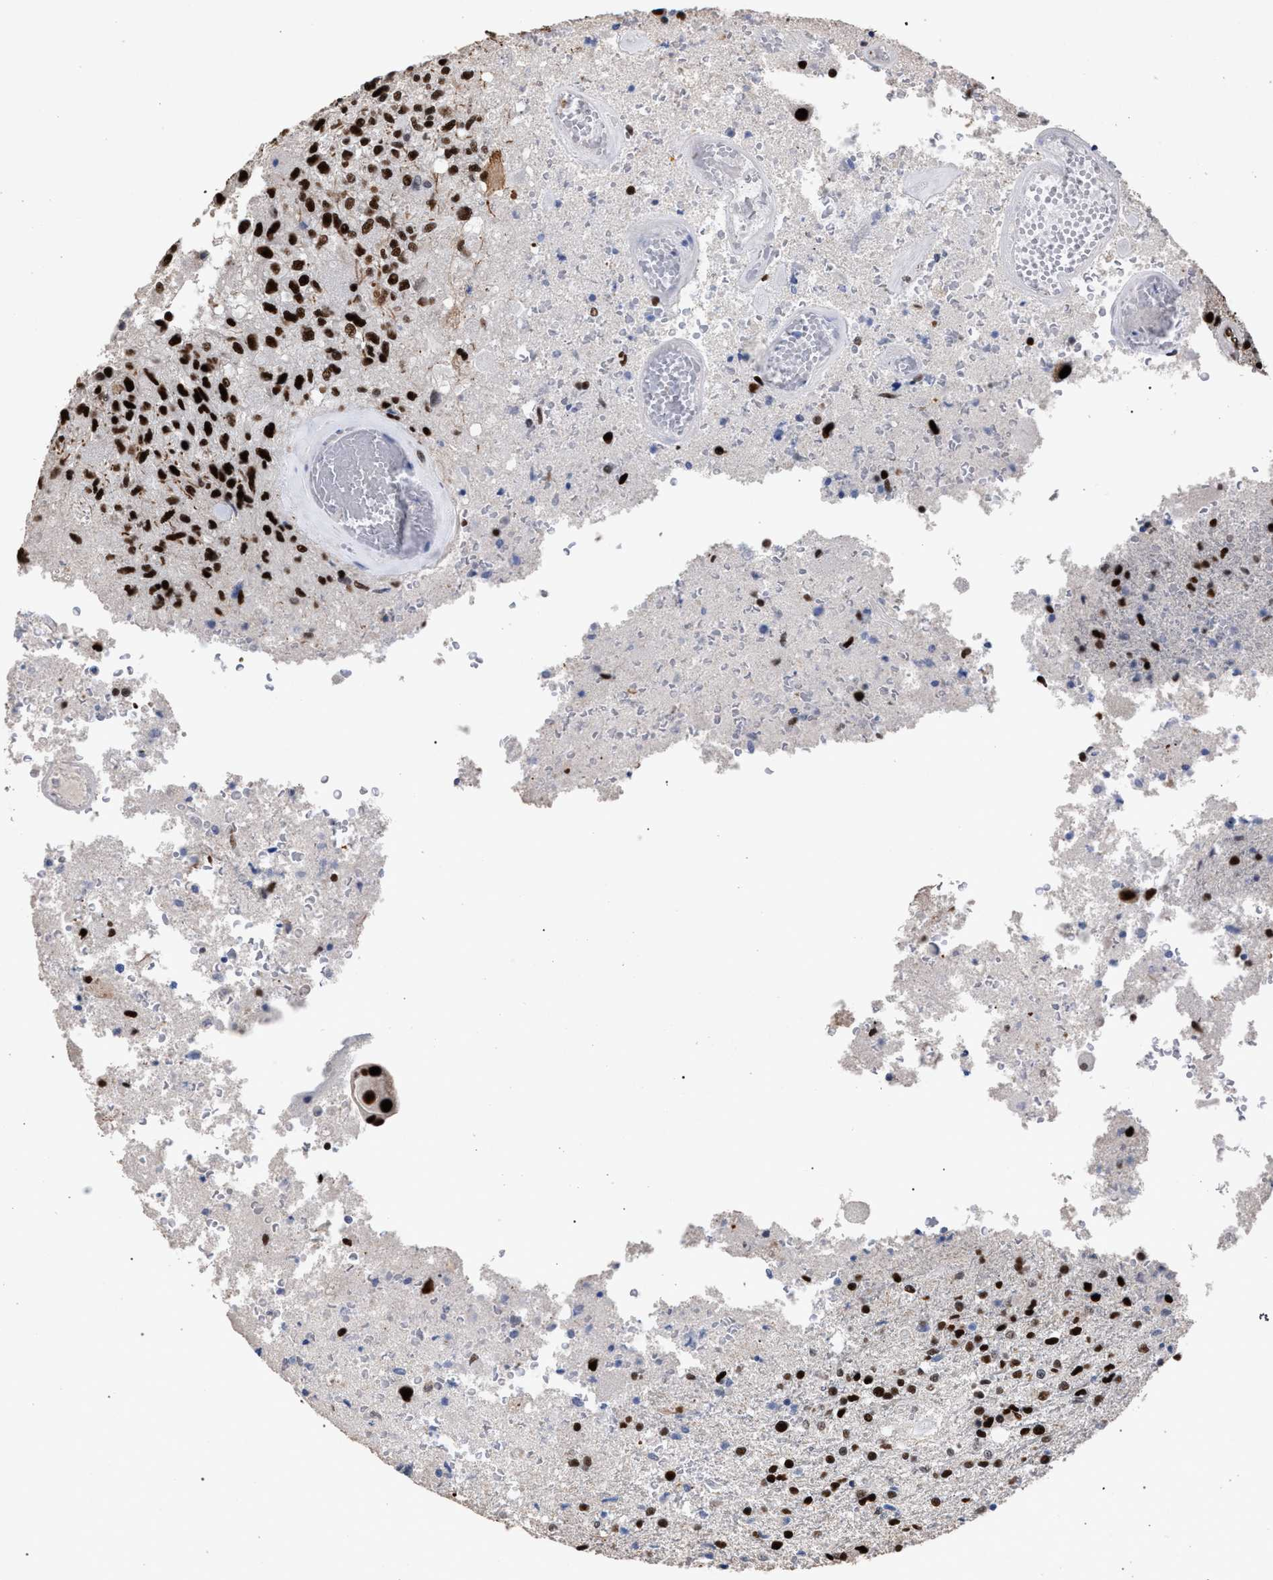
{"staining": {"intensity": "strong", "quantity": ">75%", "location": "nuclear"}, "tissue": "glioma", "cell_type": "Tumor cells", "image_type": "cancer", "snomed": [{"axis": "morphology", "description": "Normal tissue, NOS"}, {"axis": "morphology", "description": "Glioma, malignant, High grade"}, {"axis": "topography", "description": "Cerebral cortex"}], "caption": "Tumor cells show high levels of strong nuclear staining in about >75% of cells in human glioma.", "gene": "TP53BP1", "patient": {"sex": "male", "age": 77}}